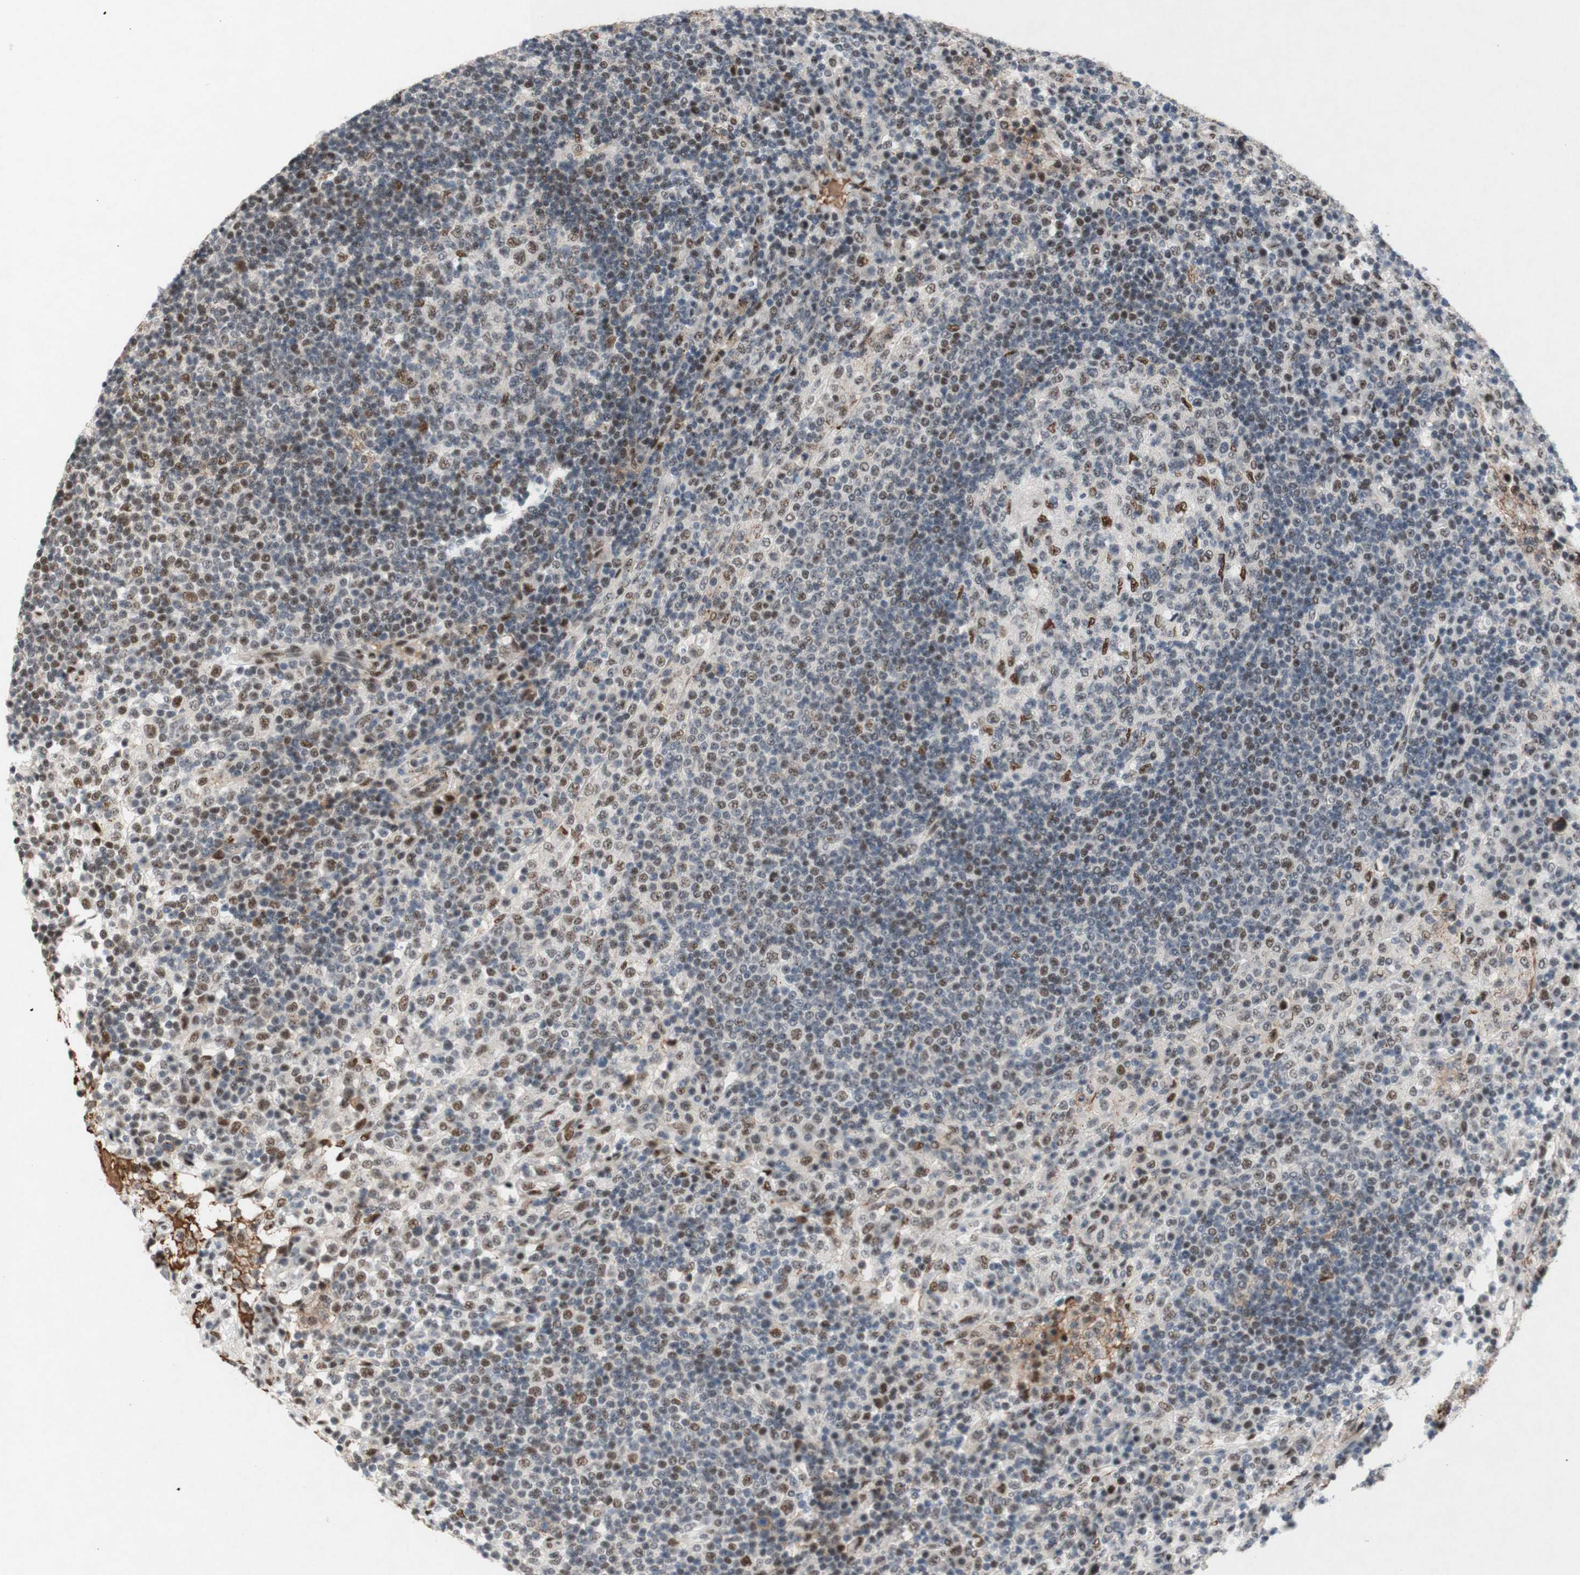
{"staining": {"intensity": "moderate", "quantity": "25%-75%", "location": "nuclear"}, "tissue": "lymph node", "cell_type": "Germinal center cells", "image_type": "normal", "snomed": [{"axis": "morphology", "description": "Normal tissue, NOS"}, {"axis": "topography", "description": "Lymph node"}], "caption": "Benign lymph node shows moderate nuclear positivity in approximately 25%-75% of germinal center cells, visualized by immunohistochemistry.", "gene": "TLE1", "patient": {"sex": "female", "age": 53}}